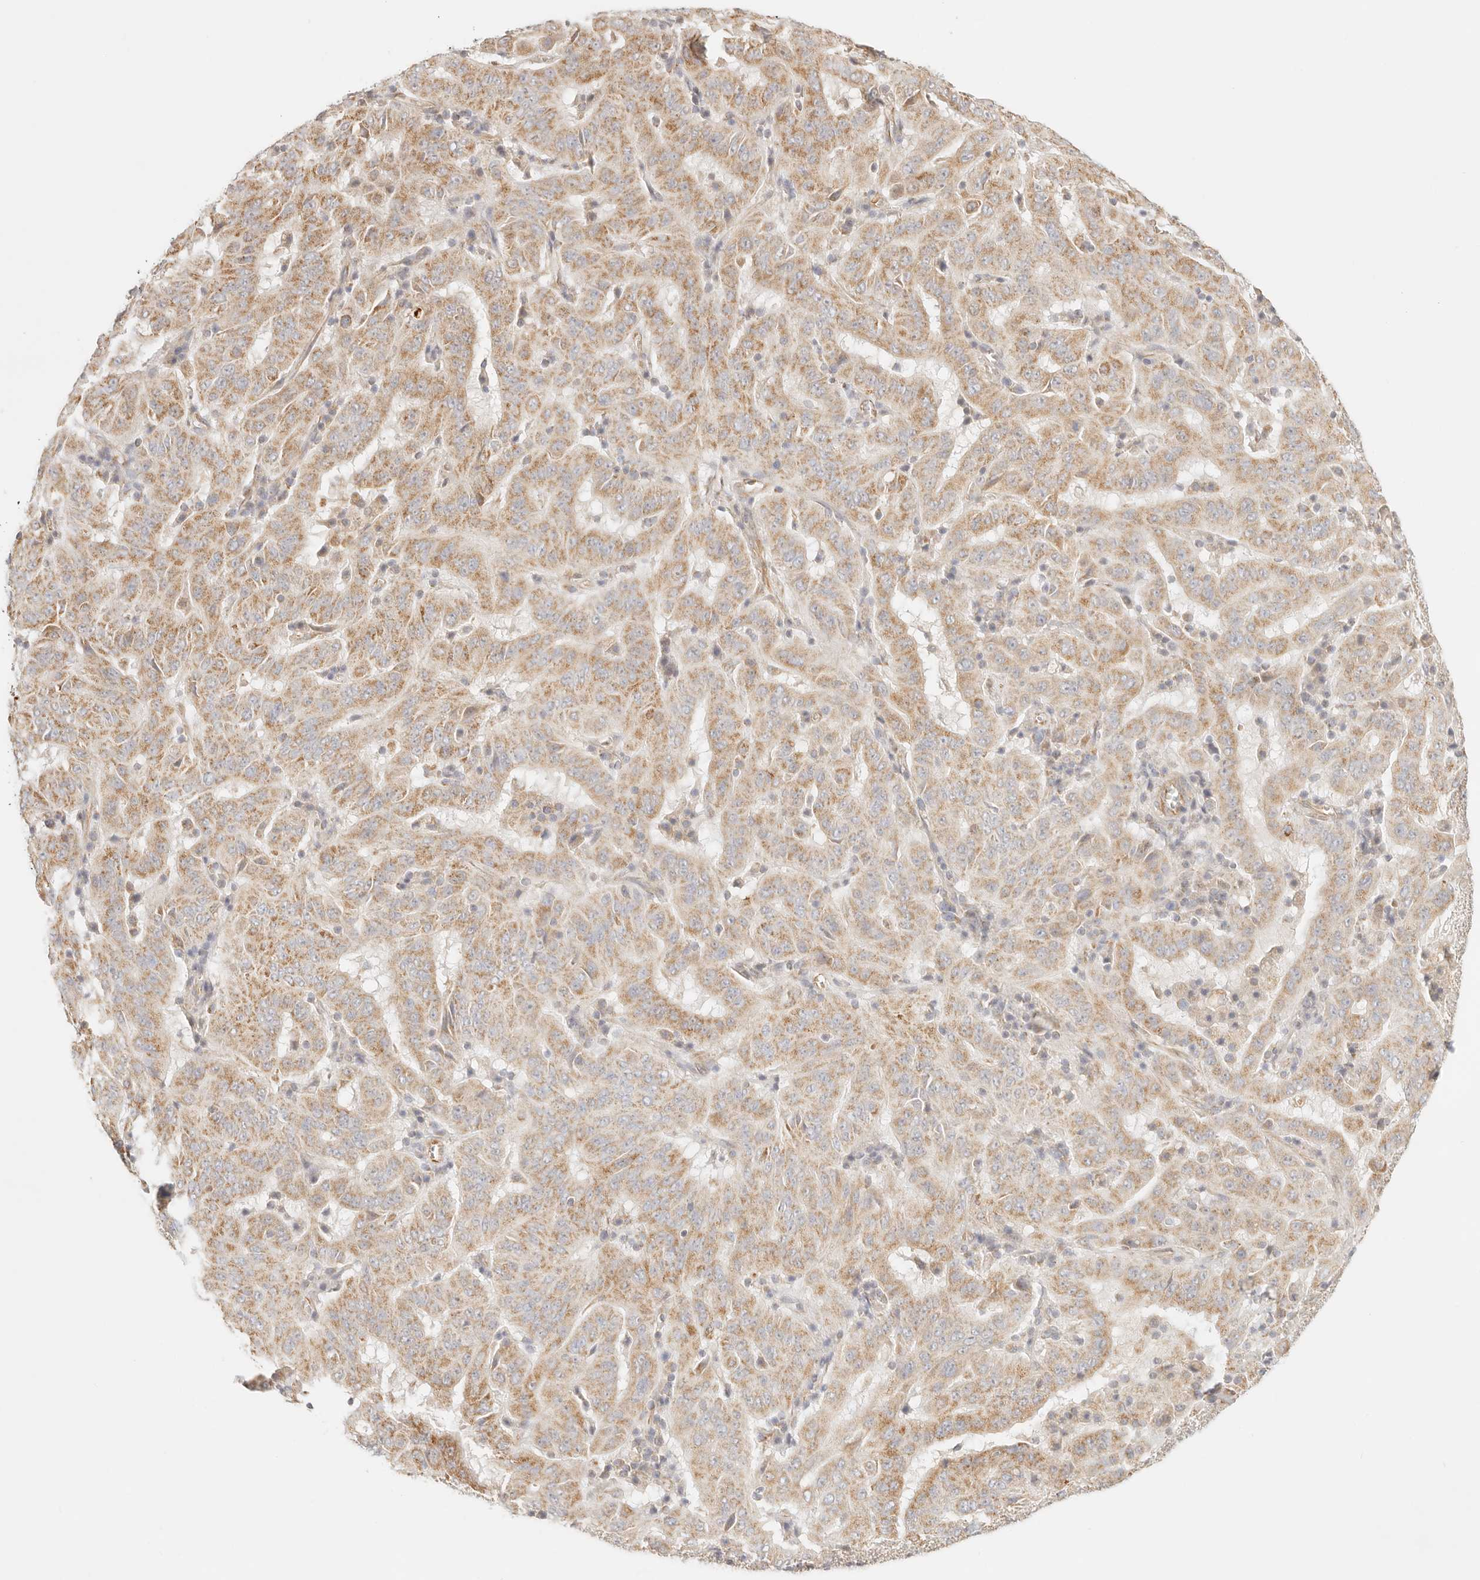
{"staining": {"intensity": "moderate", "quantity": ">75%", "location": "cytoplasmic/membranous"}, "tissue": "pancreatic cancer", "cell_type": "Tumor cells", "image_type": "cancer", "snomed": [{"axis": "morphology", "description": "Adenocarcinoma, NOS"}, {"axis": "topography", "description": "Pancreas"}], "caption": "High-magnification brightfield microscopy of pancreatic adenocarcinoma stained with DAB (brown) and counterstained with hematoxylin (blue). tumor cells exhibit moderate cytoplasmic/membranous expression is appreciated in about>75% of cells.", "gene": "ZC3H11A", "patient": {"sex": "male", "age": 63}}